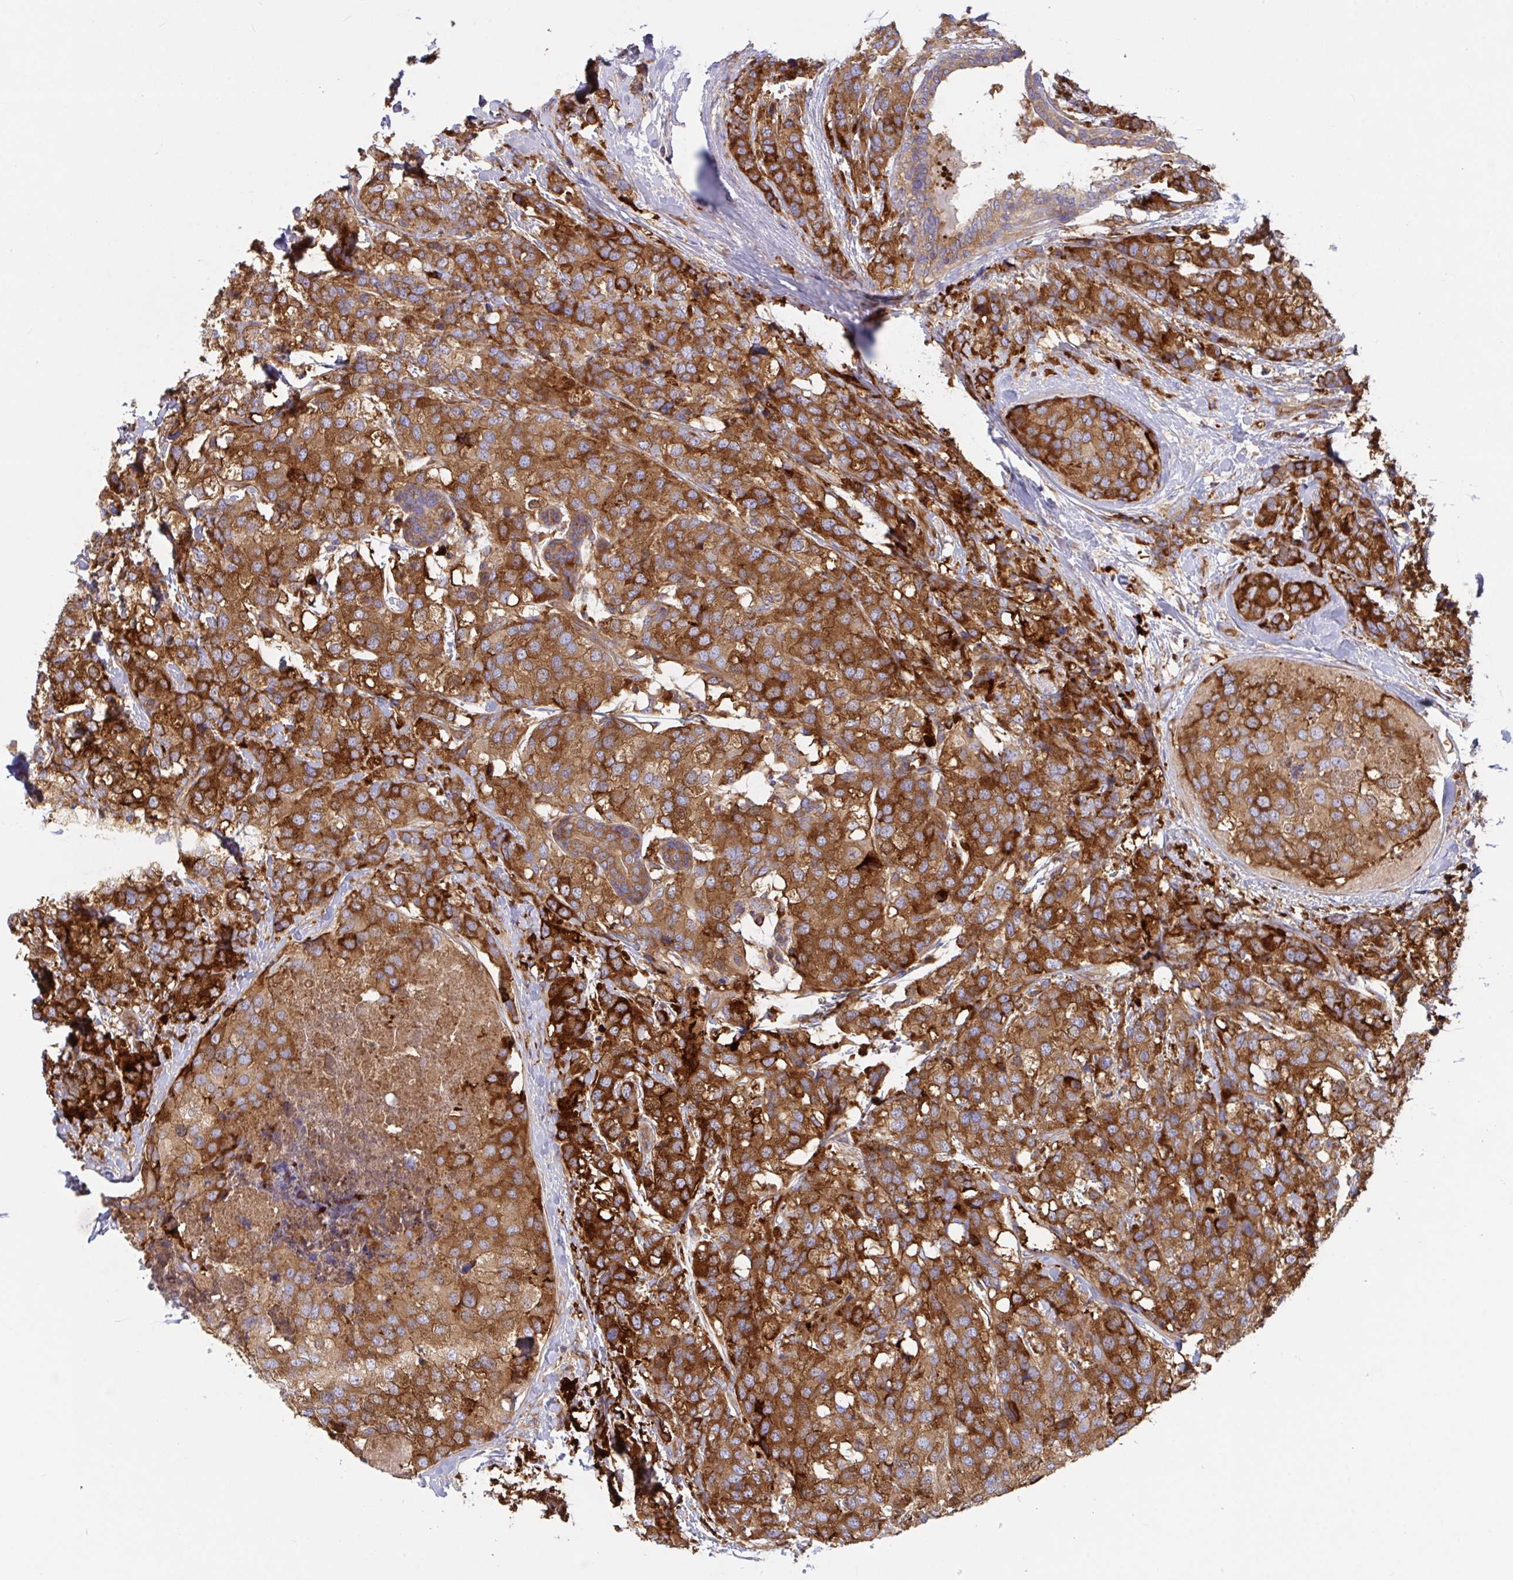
{"staining": {"intensity": "strong", "quantity": ">75%", "location": "cytoplasmic/membranous"}, "tissue": "breast cancer", "cell_type": "Tumor cells", "image_type": "cancer", "snomed": [{"axis": "morphology", "description": "Lobular carcinoma"}, {"axis": "topography", "description": "Breast"}], "caption": "Strong cytoplasmic/membranous expression for a protein is identified in approximately >75% of tumor cells of lobular carcinoma (breast) using immunohistochemistry (IHC).", "gene": "YARS2", "patient": {"sex": "female", "age": 59}}